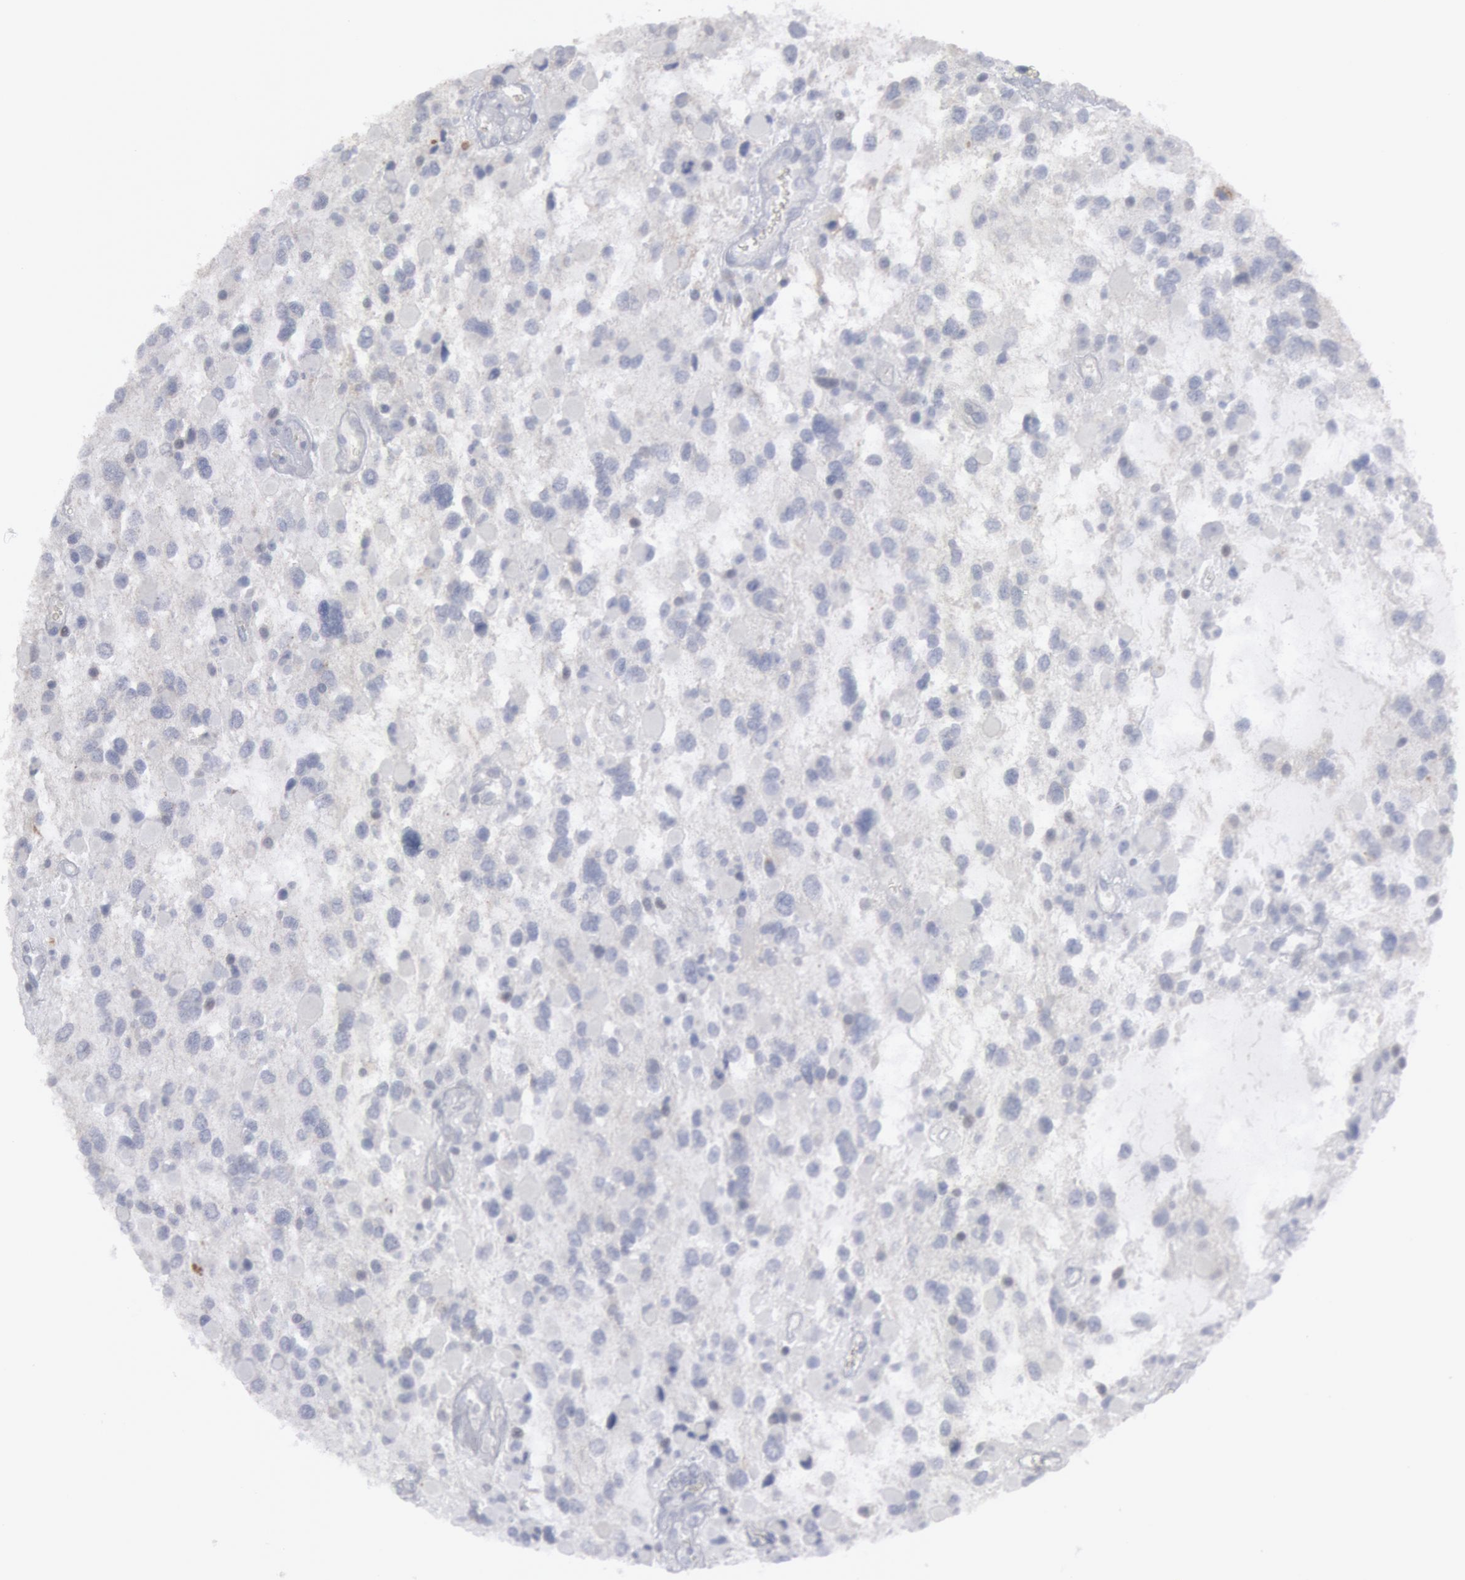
{"staining": {"intensity": "negative", "quantity": "none", "location": "none"}, "tissue": "glioma", "cell_type": "Tumor cells", "image_type": "cancer", "snomed": [{"axis": "morphology", "description": "Glioma, malignant, High grade"}, {"axis": "topography", "description": "Brain"}], "caption": "Tumor cells show no significant protein expression in high-grade glioma (malignant).", "gene": "DMC1", "patient": {"sex": "female", "age": 37}}